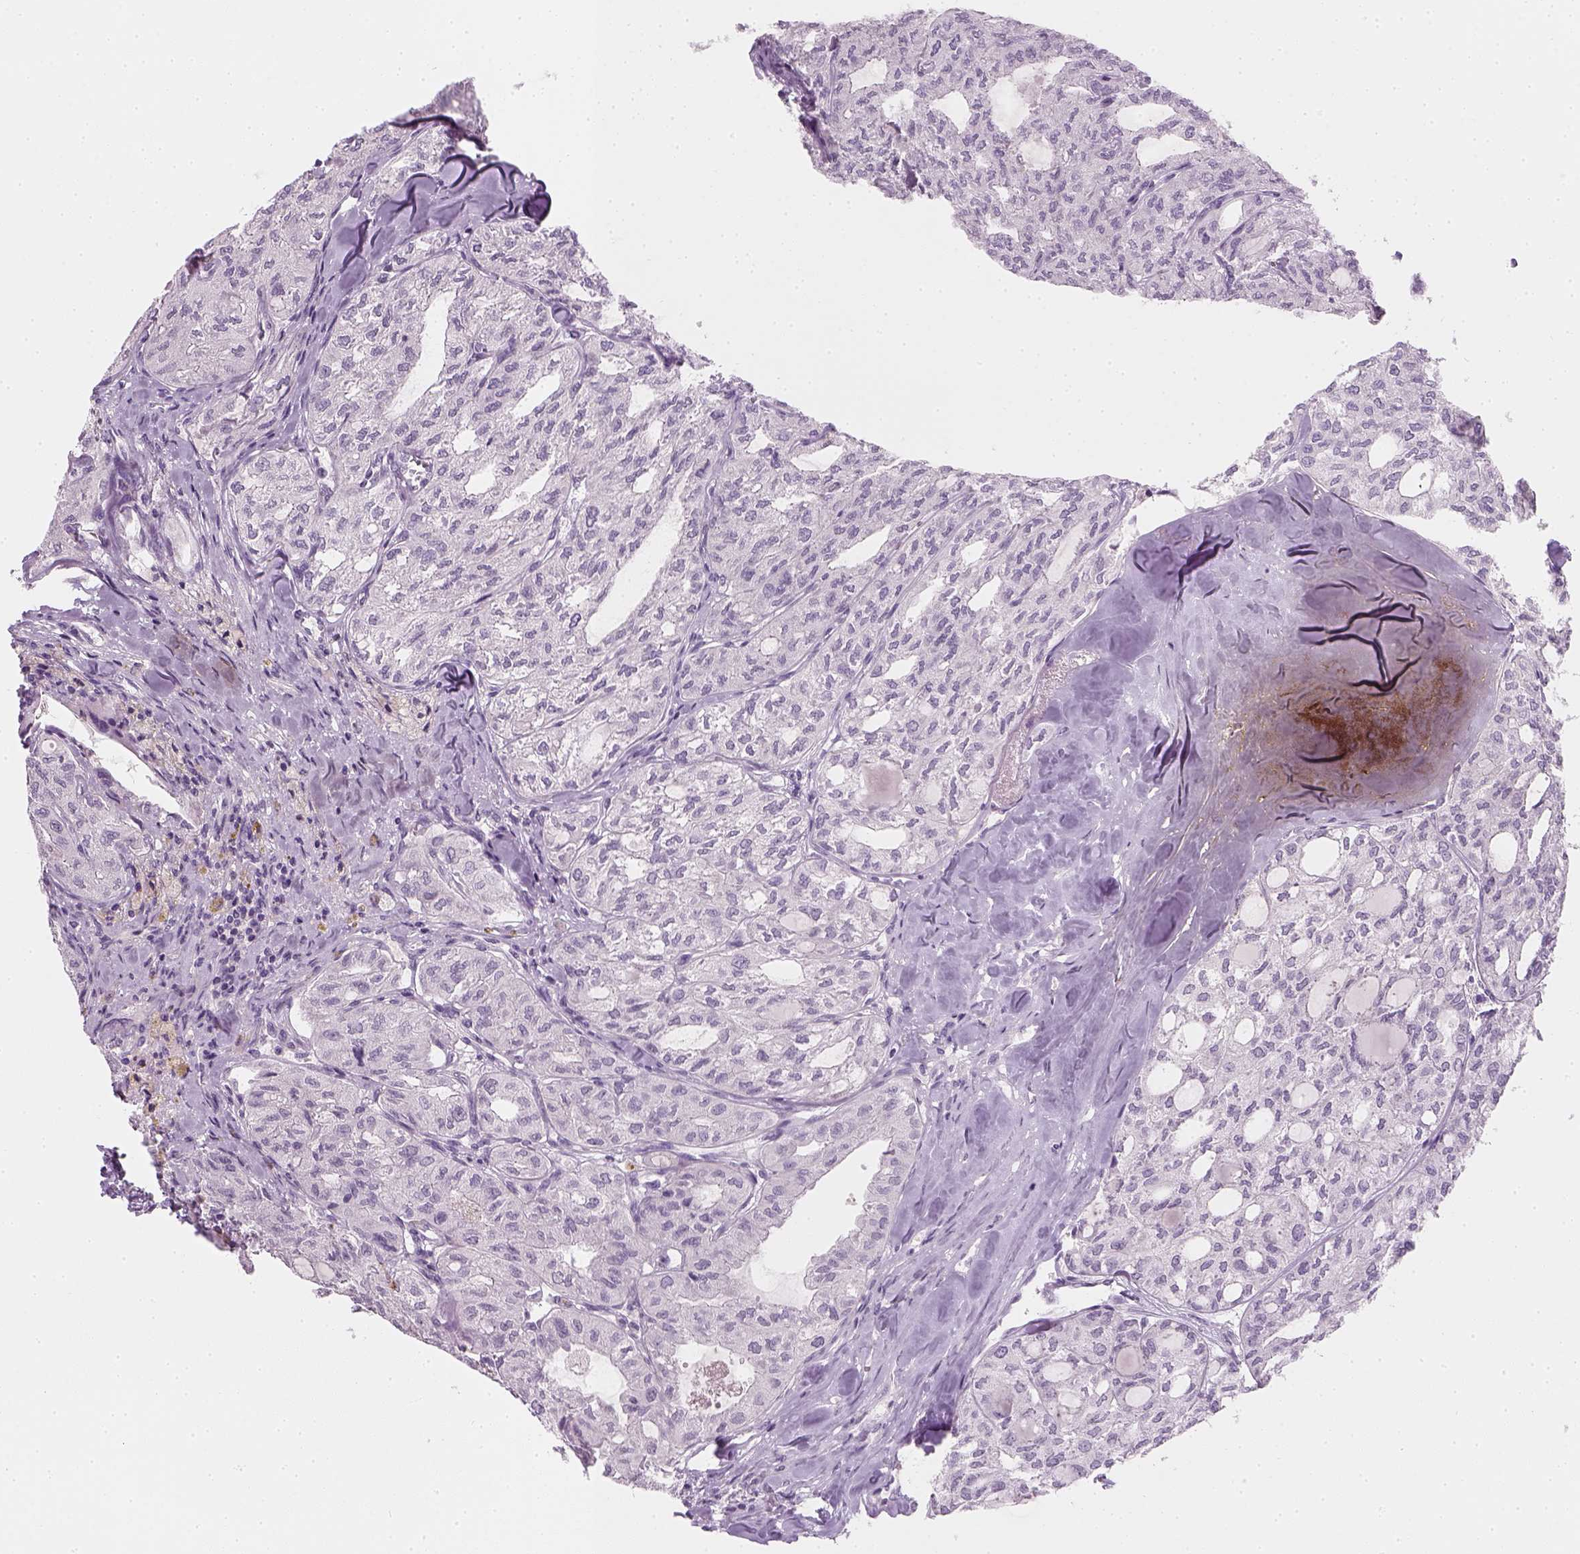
{"staining": {"intensity": "negative", "quantity": "none", "location": "none"}, "tissue": "thyroid cancer", "cell_type": "Tumor cells", "image_type": "cancer", "snomed": [{"axis": "morphology", "description": "Follicular adenoma carcinoma, NOS"}, {"axis": "topography", "description": "Thyroid gland"}], "caption": "This image is of follicular adenoma carcinoma (thyroid) stained with immunohistochemistry to label a protein in brown with the nuclei are counter-stained blue. There is no staining in tumor cells. Brightfield microscopy of immunohistochemistry stained with DAB (brown) and hematoxylin (blue), captured at high magnification.", "gene": "TH", "patient": {"sex": "male", "age": 75}}